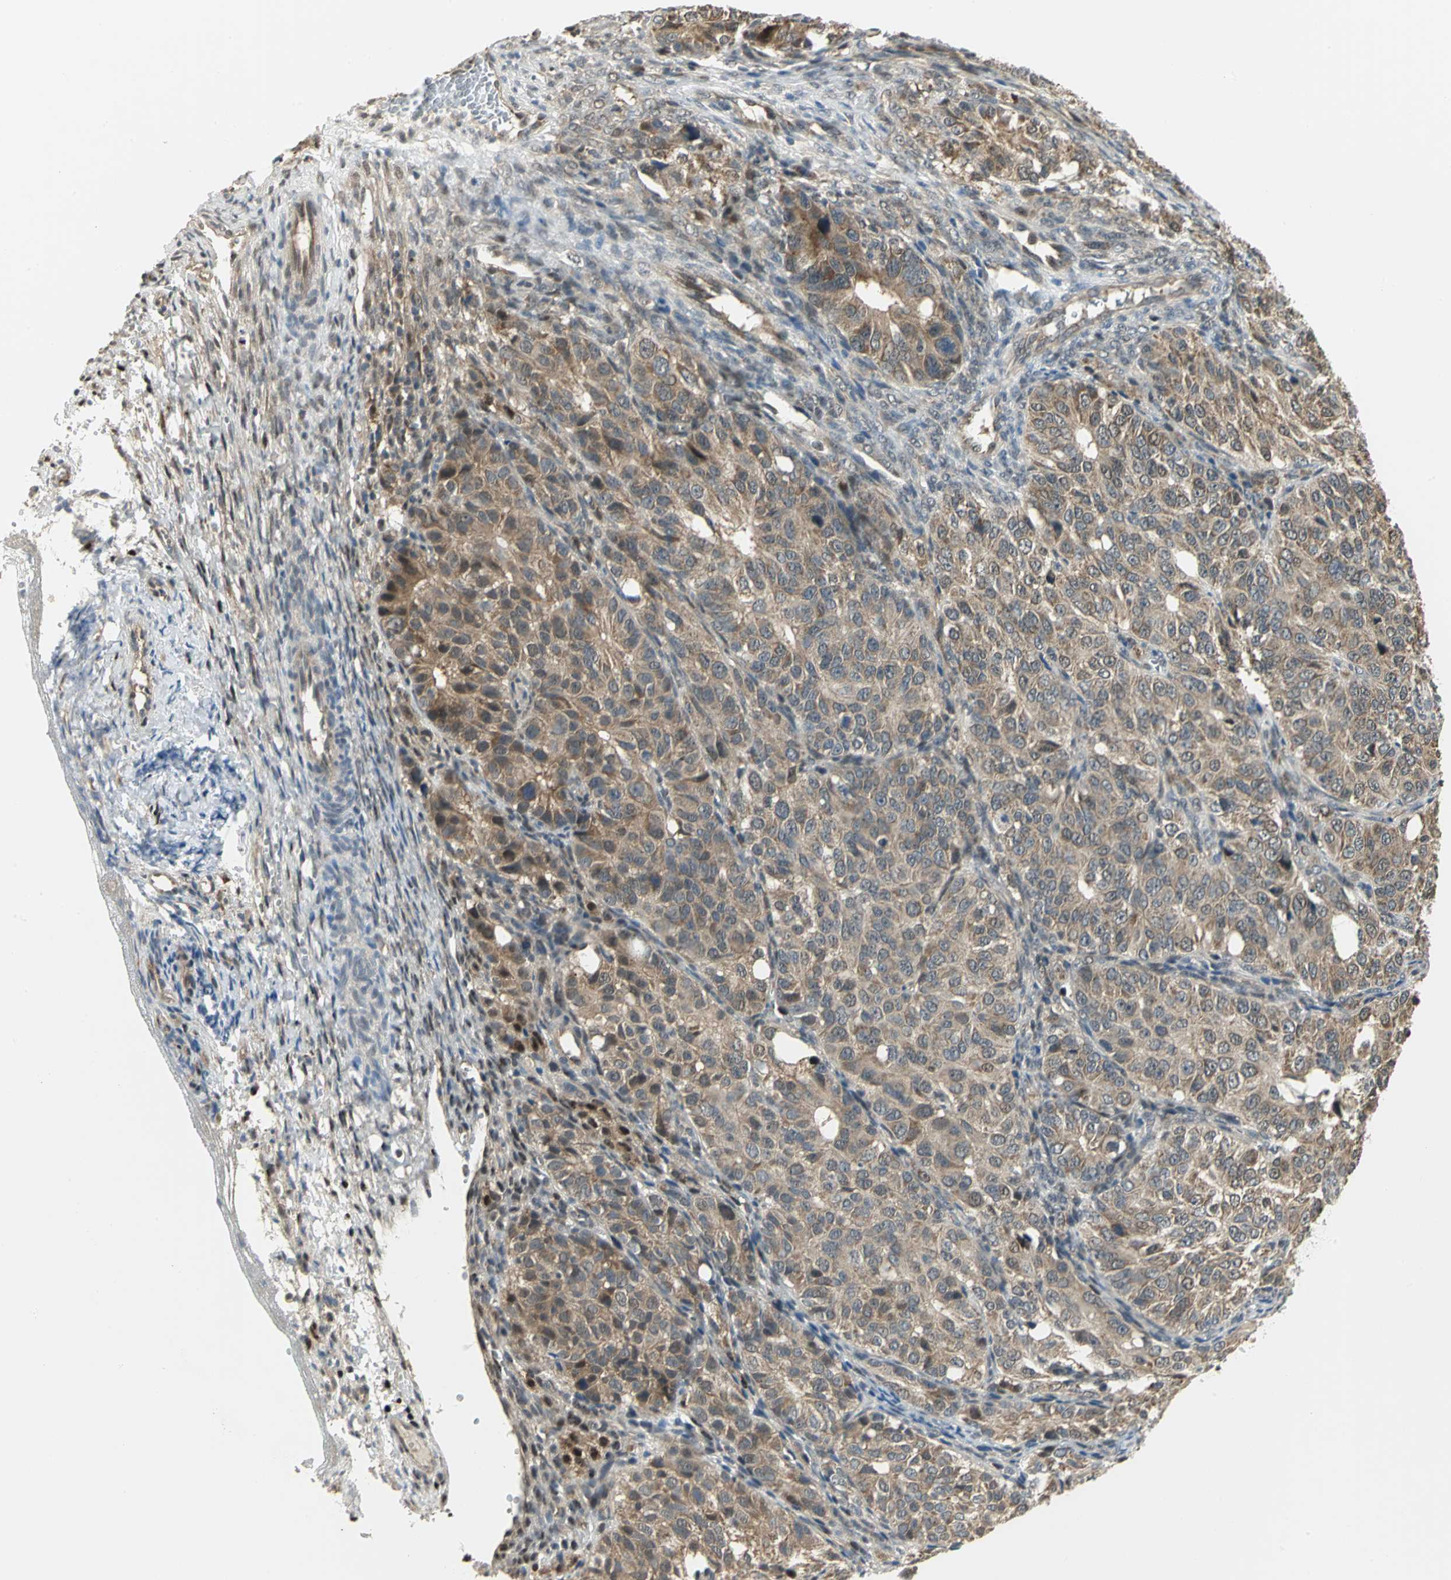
{"staining": {"intensity": "moderate", "quantity": ">75%", "location": "cytoplasmic/membranous"}, "tissue": "ovarian cancer", "cell_type": "Tumor cells", "image_type": "cancer", "snomed": [{"axis": "morphology", "description": "Carcinoma, endometroid"}, {"axis": "topography", "description": "Ovary"}], "caption": "Endometroid carcinoma (ovarian) stained with a brown dye shows moderate cytoplasmic/membranous positive expression in about >75% of tumor cells.", "gene": "PSMC4", "patient": {"sex": "female", "age": 51}}